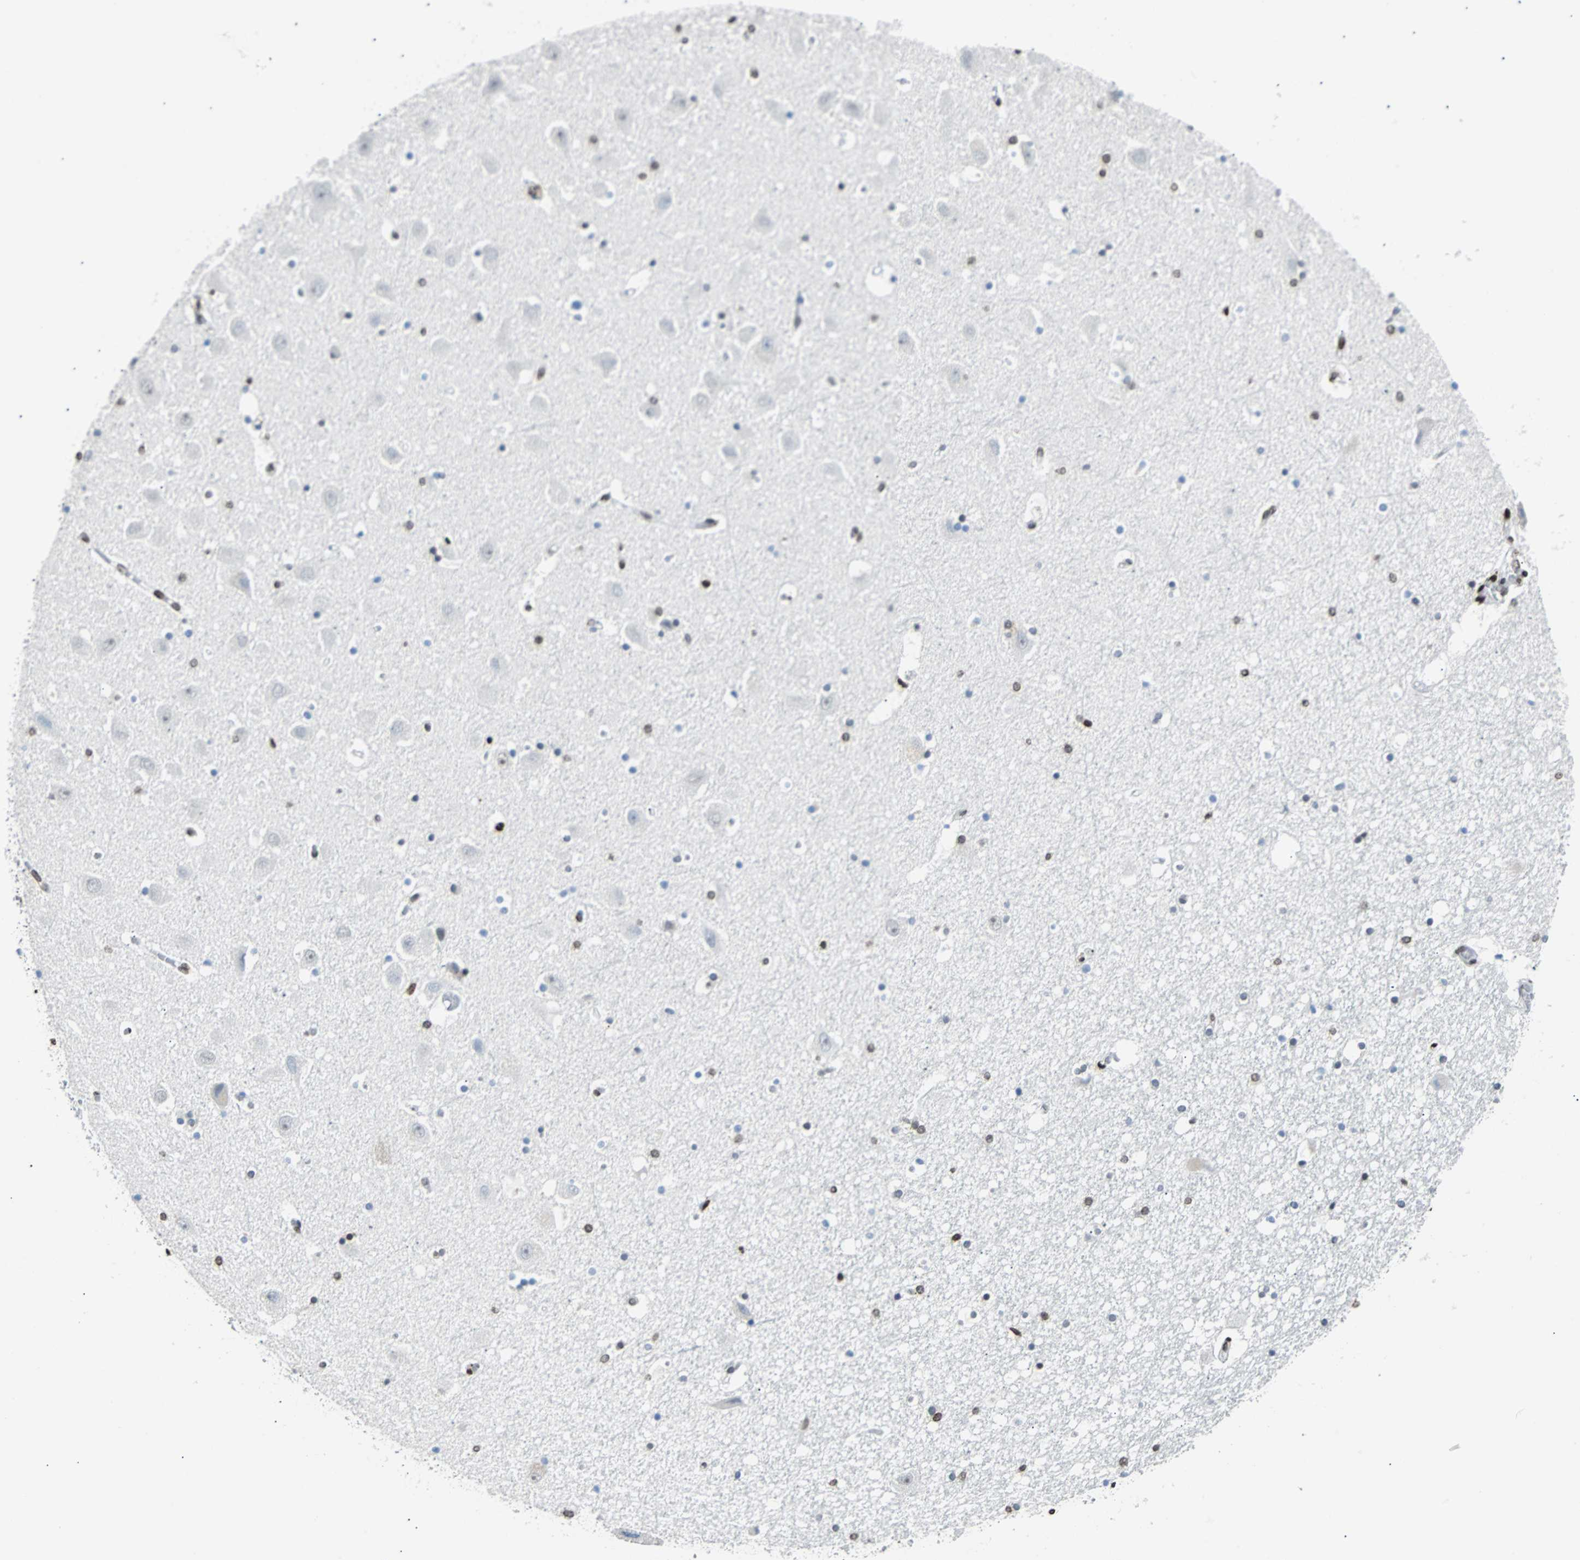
{"staining": {"intensity": "strong", "quantity": "<25%", "location": "nuclear"}, "tissue": "hippocampus", "cell_type": "Glial cells", "image_type": "normal", "snomed": [{"axis": "morphology", "description": "Normal tissue, NOS"}, {"axis": "topography", "description": "Hippocampus"}], "caption": "An image showing strong nuclear positivity in approximately <25% of glial cells in normal hippocampus, as visualized by brown immunohistochemical staining.", "gene": "ZNF131", "patient": {"sex": "male", "age": 45}}